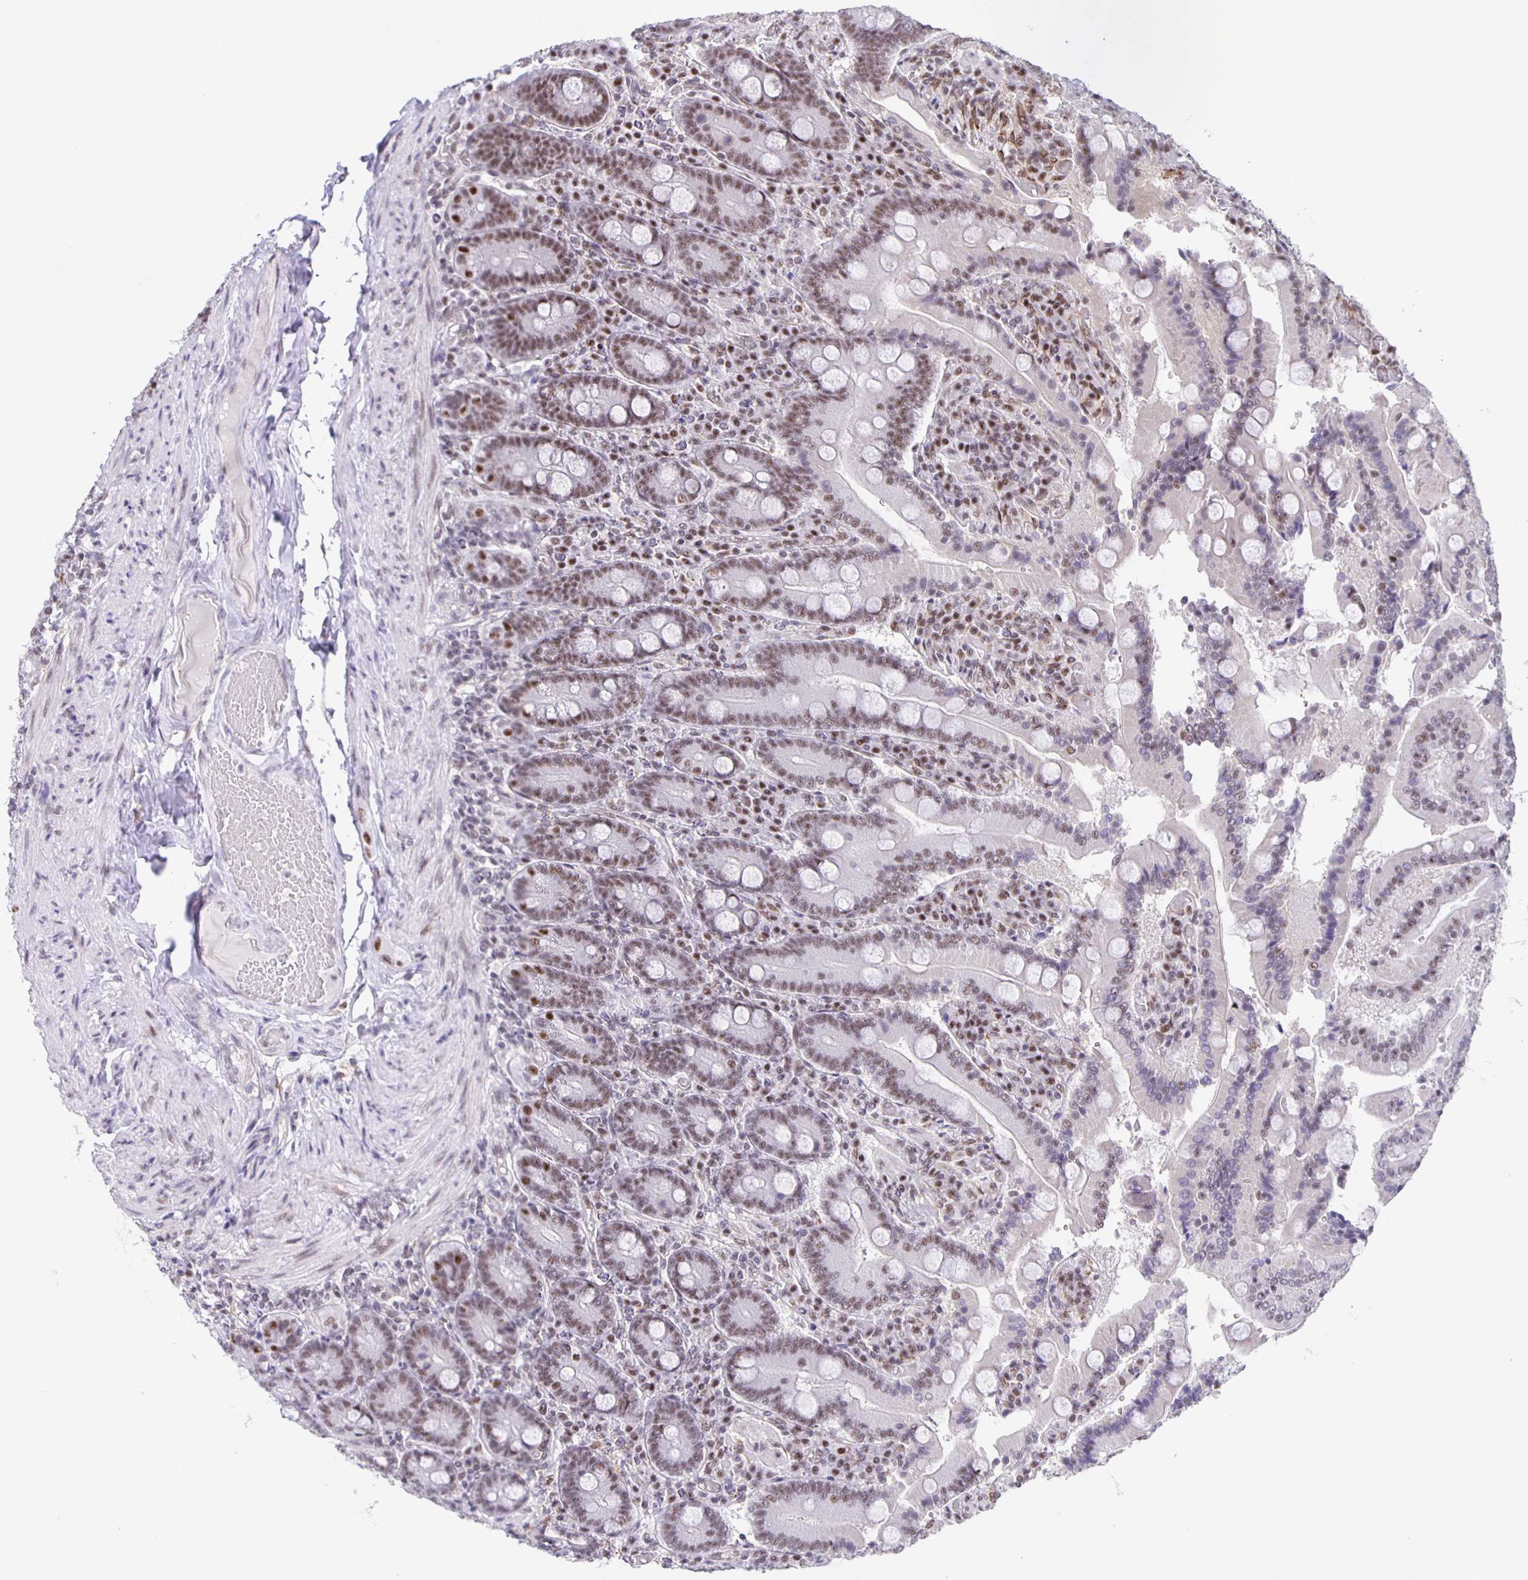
{"staining": {"intensity": "moderate", "quantity": ">75%", "location": "nuclear"}, "tissue": "duodenum", "cell_type": "Glandular cells", "image_type": "normal", "snomed": [{"axis": "morphology", "description": "Normal tissue, NOS"}, {"axis": "topography", "description": "Duodenum"}], "caption": "An IHC photomicrograph of benign tissue is shown. Protein staining in brown shows moderate nuclear positivity in duodenum within glandular cells.", "gene": "ZRANB2", "patient": {"sex": "female", "age": 62}}